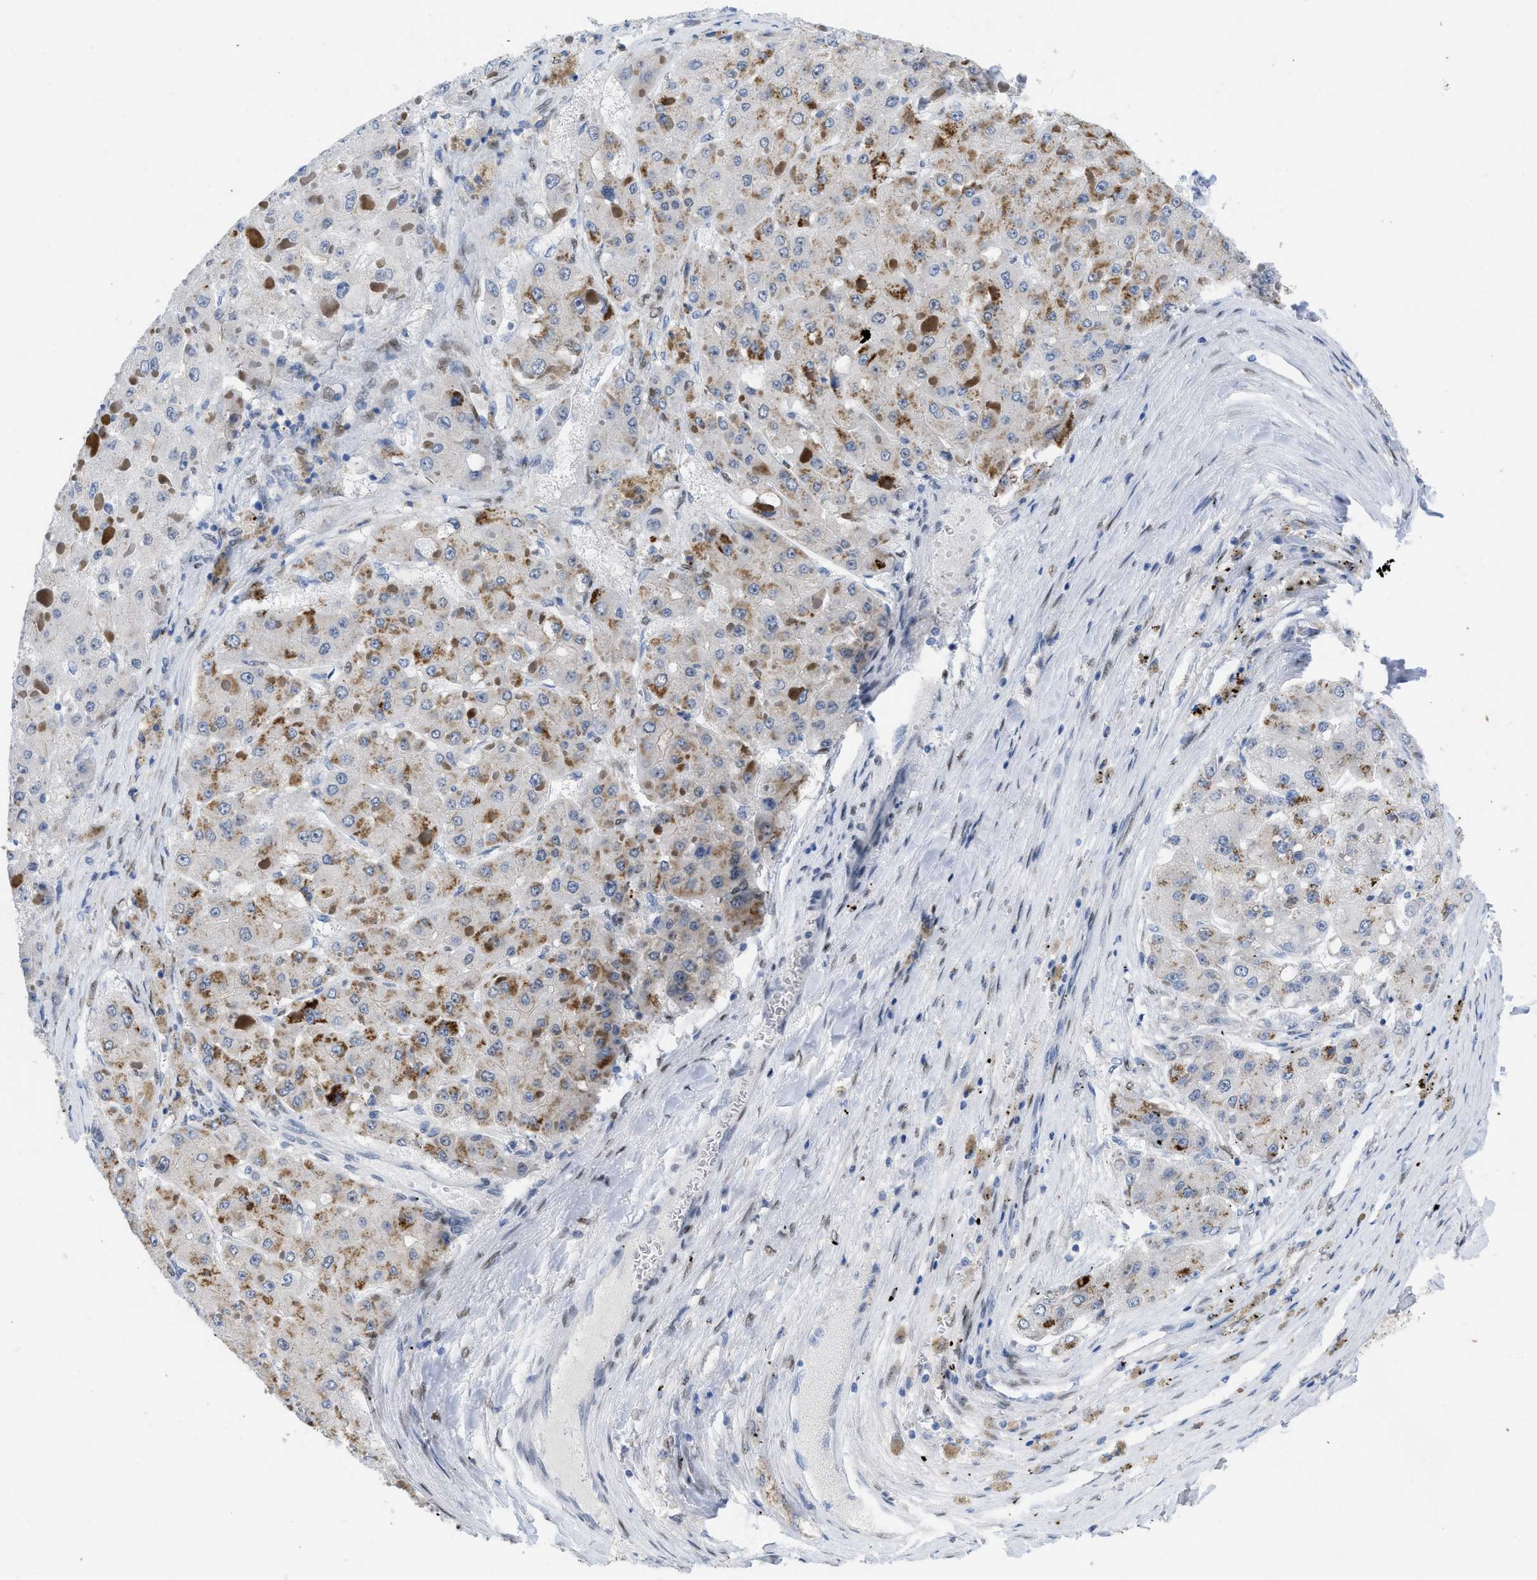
{"staining": {"intensity": "moderate", "quantity": "<25%", "location": "cytoplasmic/membranous"}, "tissue": "liver cancer", "cell_type": "Tumor cells", "image_type": "cancer", "snomed": [{"axis": "morphology", "description": "Carcinoma, Hepatocellular, NOS"}, {"axis": "topography", "description": "Liver"}], "caption": "Hepatocellular carcinoma (liver) tissue demonstrates moderate cytoplasmic/membranous staining in about <25% of tumor cells", "gene": "NFIX", "patient": {"sex": "female", "age": 73}}